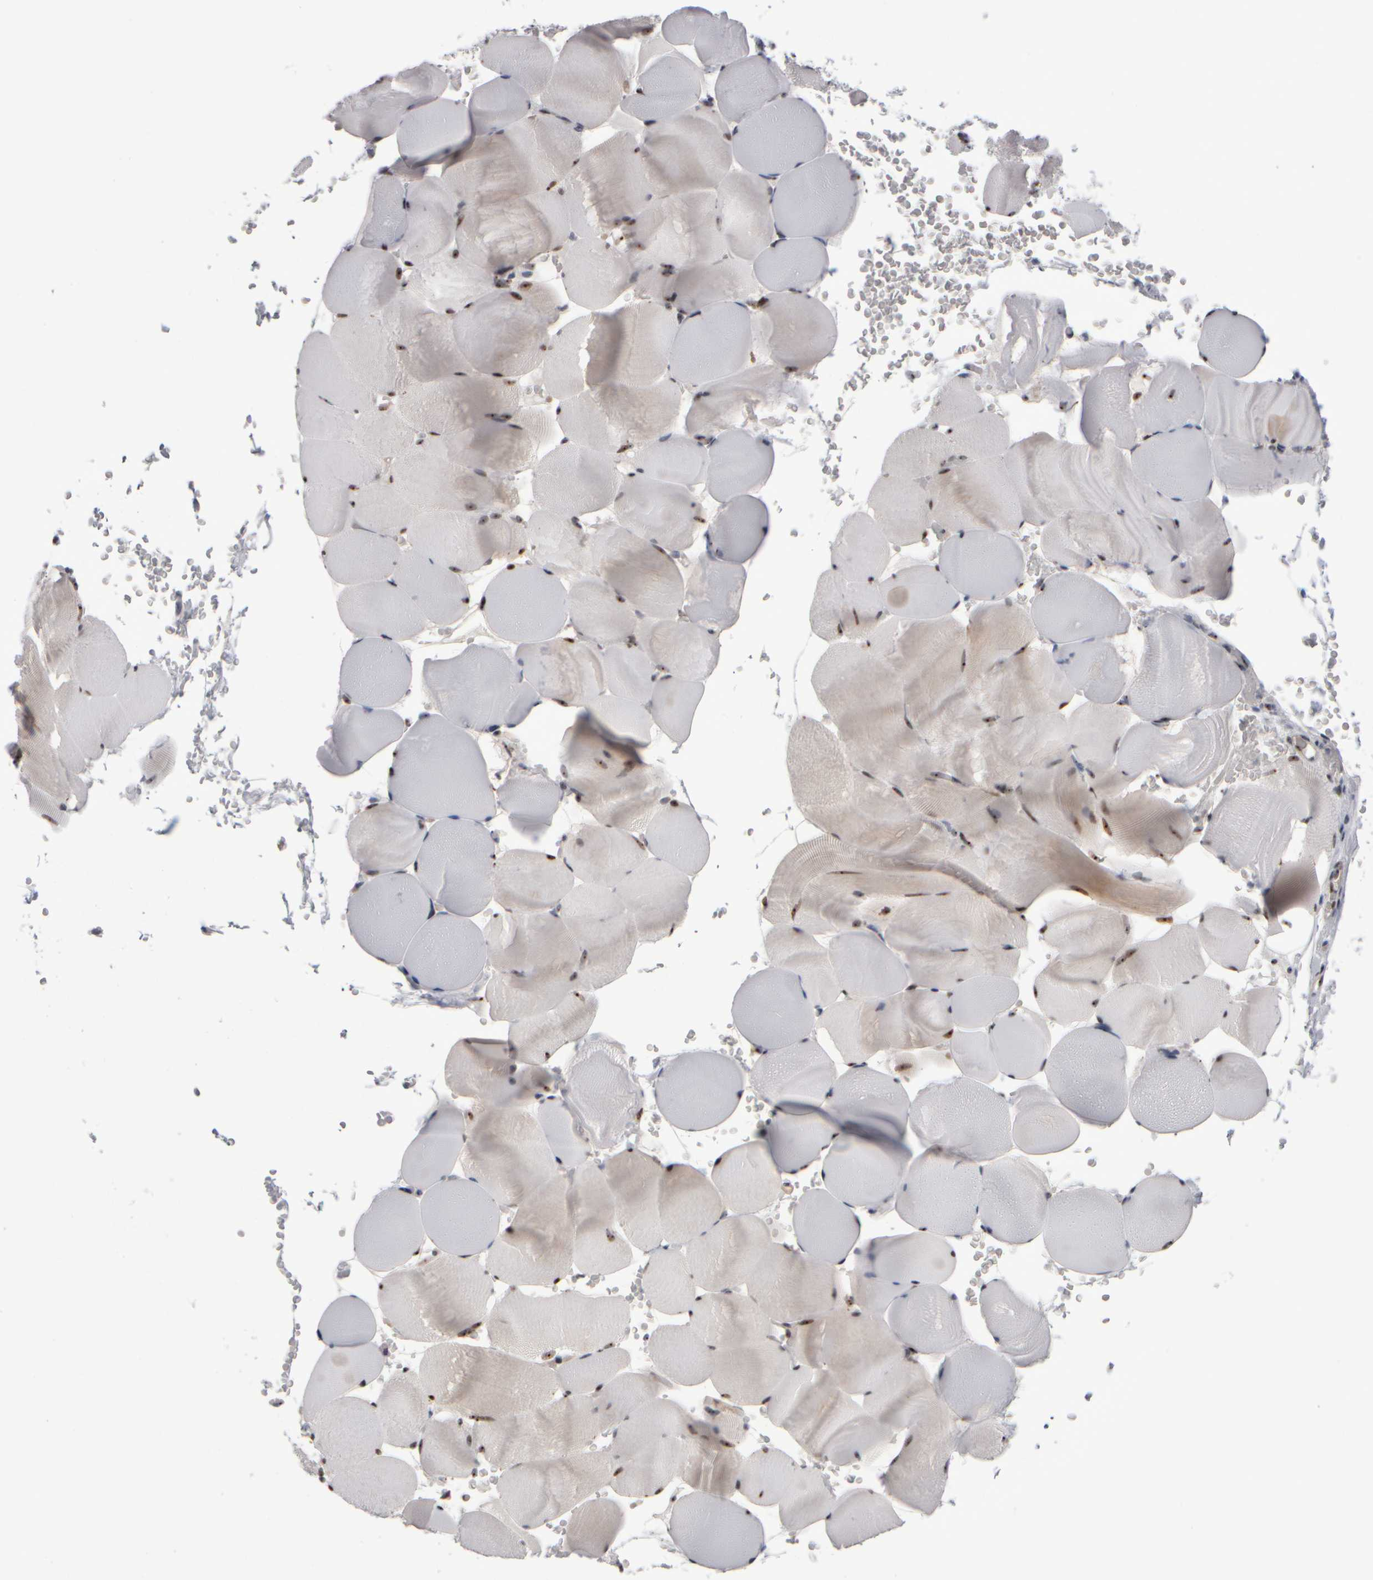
{"staining": {"intensity": "moderate", "quantity": ">75%", "location": "nuclear"}, "tissue": "skeletal muscle", "cell_type": "Myocytes", "image_type": "normal", "snomed": [{"axis": "morphology", "description": "Normal tissue, NOS"}, {"axis": "topography", "description": "Skeletal muscle"}], "caption": "Approximately >75% of myocytes in benign human skeletal muscle demonstrate moderate nuclear protein expression as visualized by brown immunohistochemical staining.", "gene": "SURF6", "patient": {"sex": "male", "age": 62}}